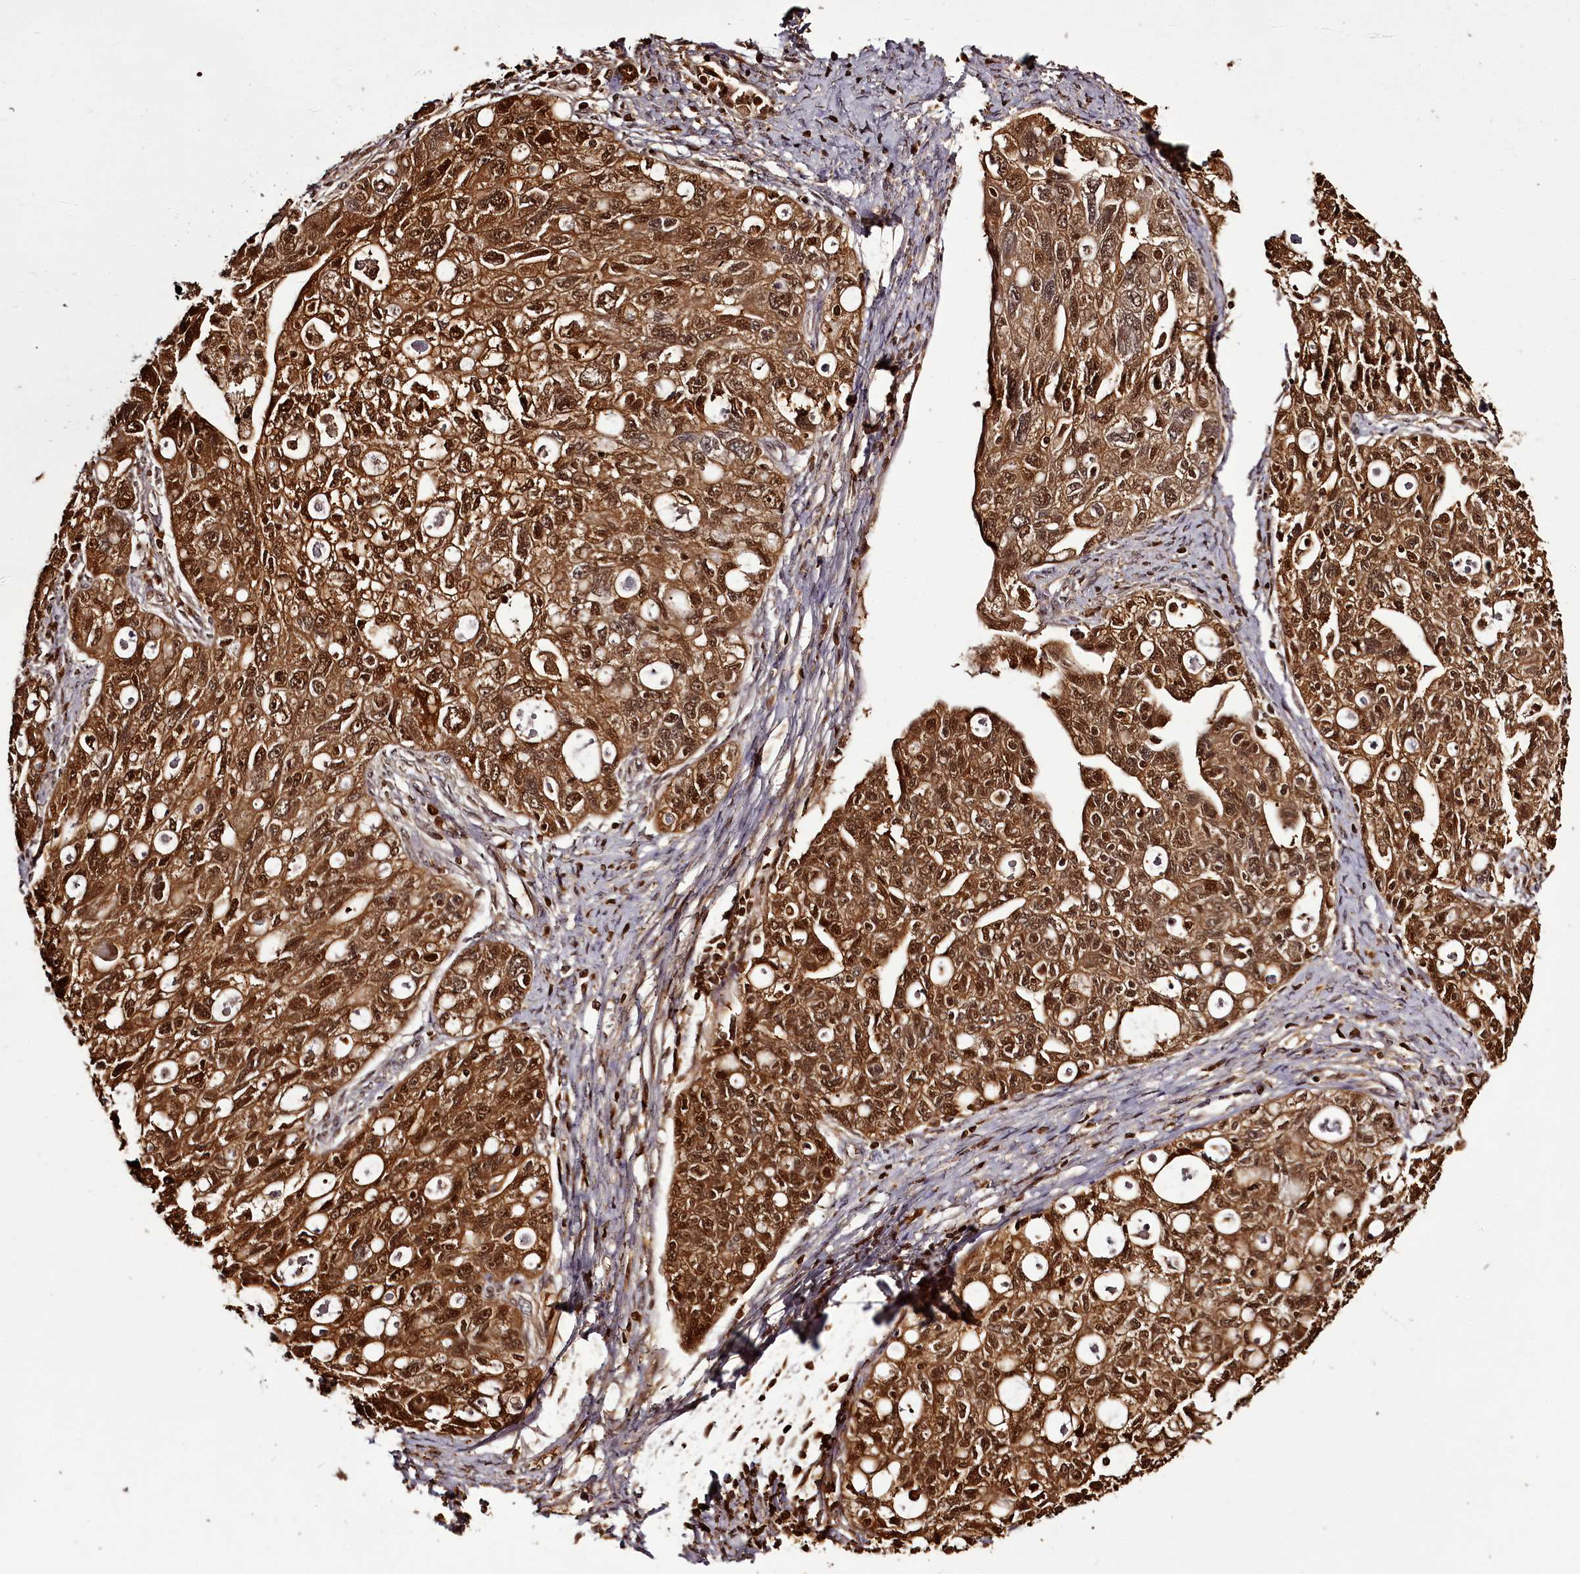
{"staining": {"intensity": "strong", "quantity": ">75%", "location": "cytoplasmic/membranous,nuclear"}, "tissue": "ovarian cancer", "cell_type": "Tumor cells", "image_type": "cancer", "snomed": [{"axis": "morphology", "description": "Carcinoma, NOS"}, {"axis": "morphology", "description": "Cystadenocarcinoma, serous, NOS"}, {"axis": "topography", "description": "Ovary"}], "caption": "Immunohistochemical staining of ovarian cancer (carcinoma) reveals high levels of strong cytoplasmic/membranous and nuclear protein expression in about >75% of tumor cells.", "gene": "NPRL2", "patient": {"sex": "female", "age": 69}}